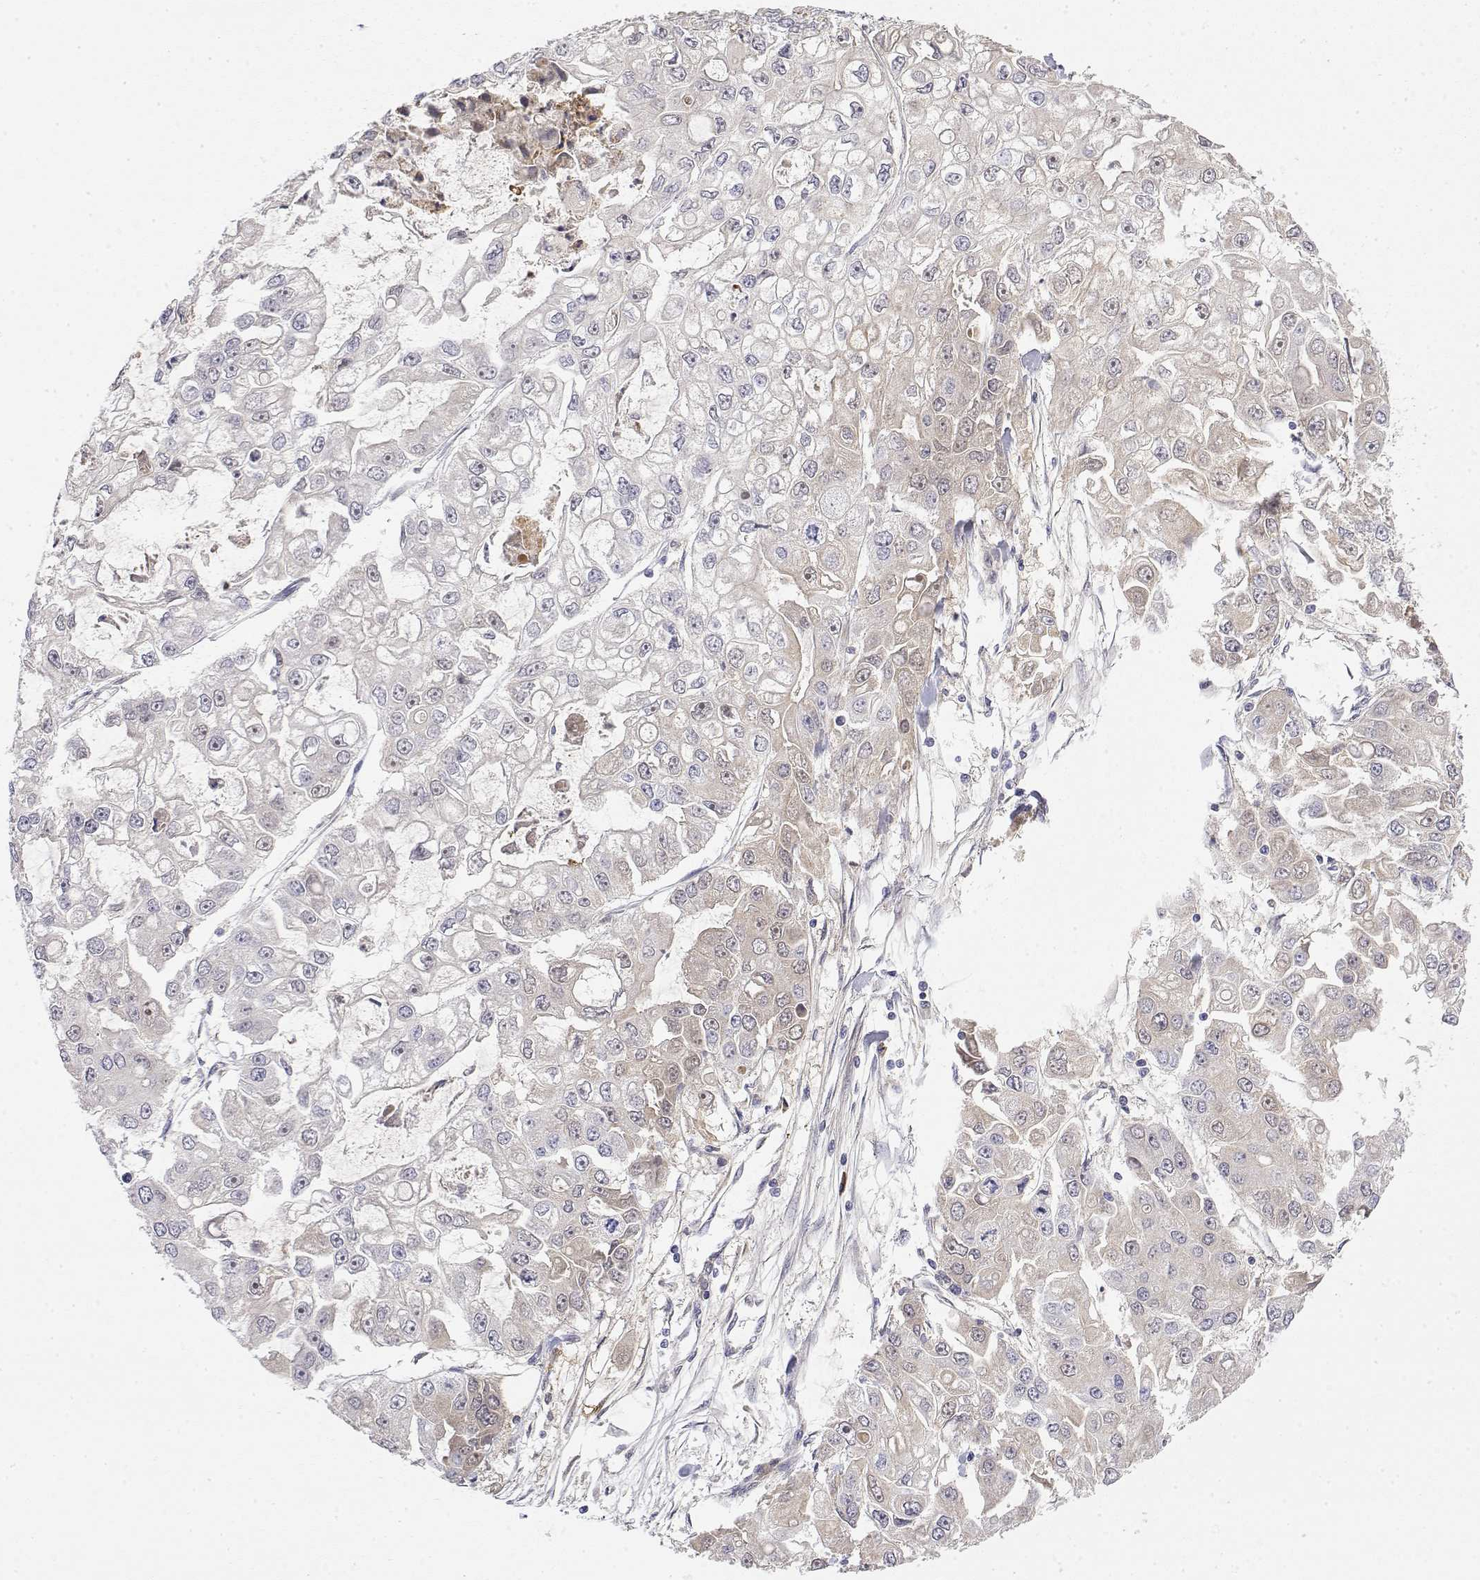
{"staining": {"intensity": "negative", "quantity": "none", "location": "none"}, "tissue": "ovarian cancer", "cell_type": "Tumor cells", "image_type": "cancer", "snomed": [{"axis": "morphology", "description": "Cystadenocarcinoma, serous, NOS"}, {"axis": "topography", "description": "Ovary"}], "caption": "An image of human ovarian serous cystadenocarcinoma is negative for staining in tumor cells.", "gene": "IGFBP4", "patient": {"sex": "female", "age": 56}}